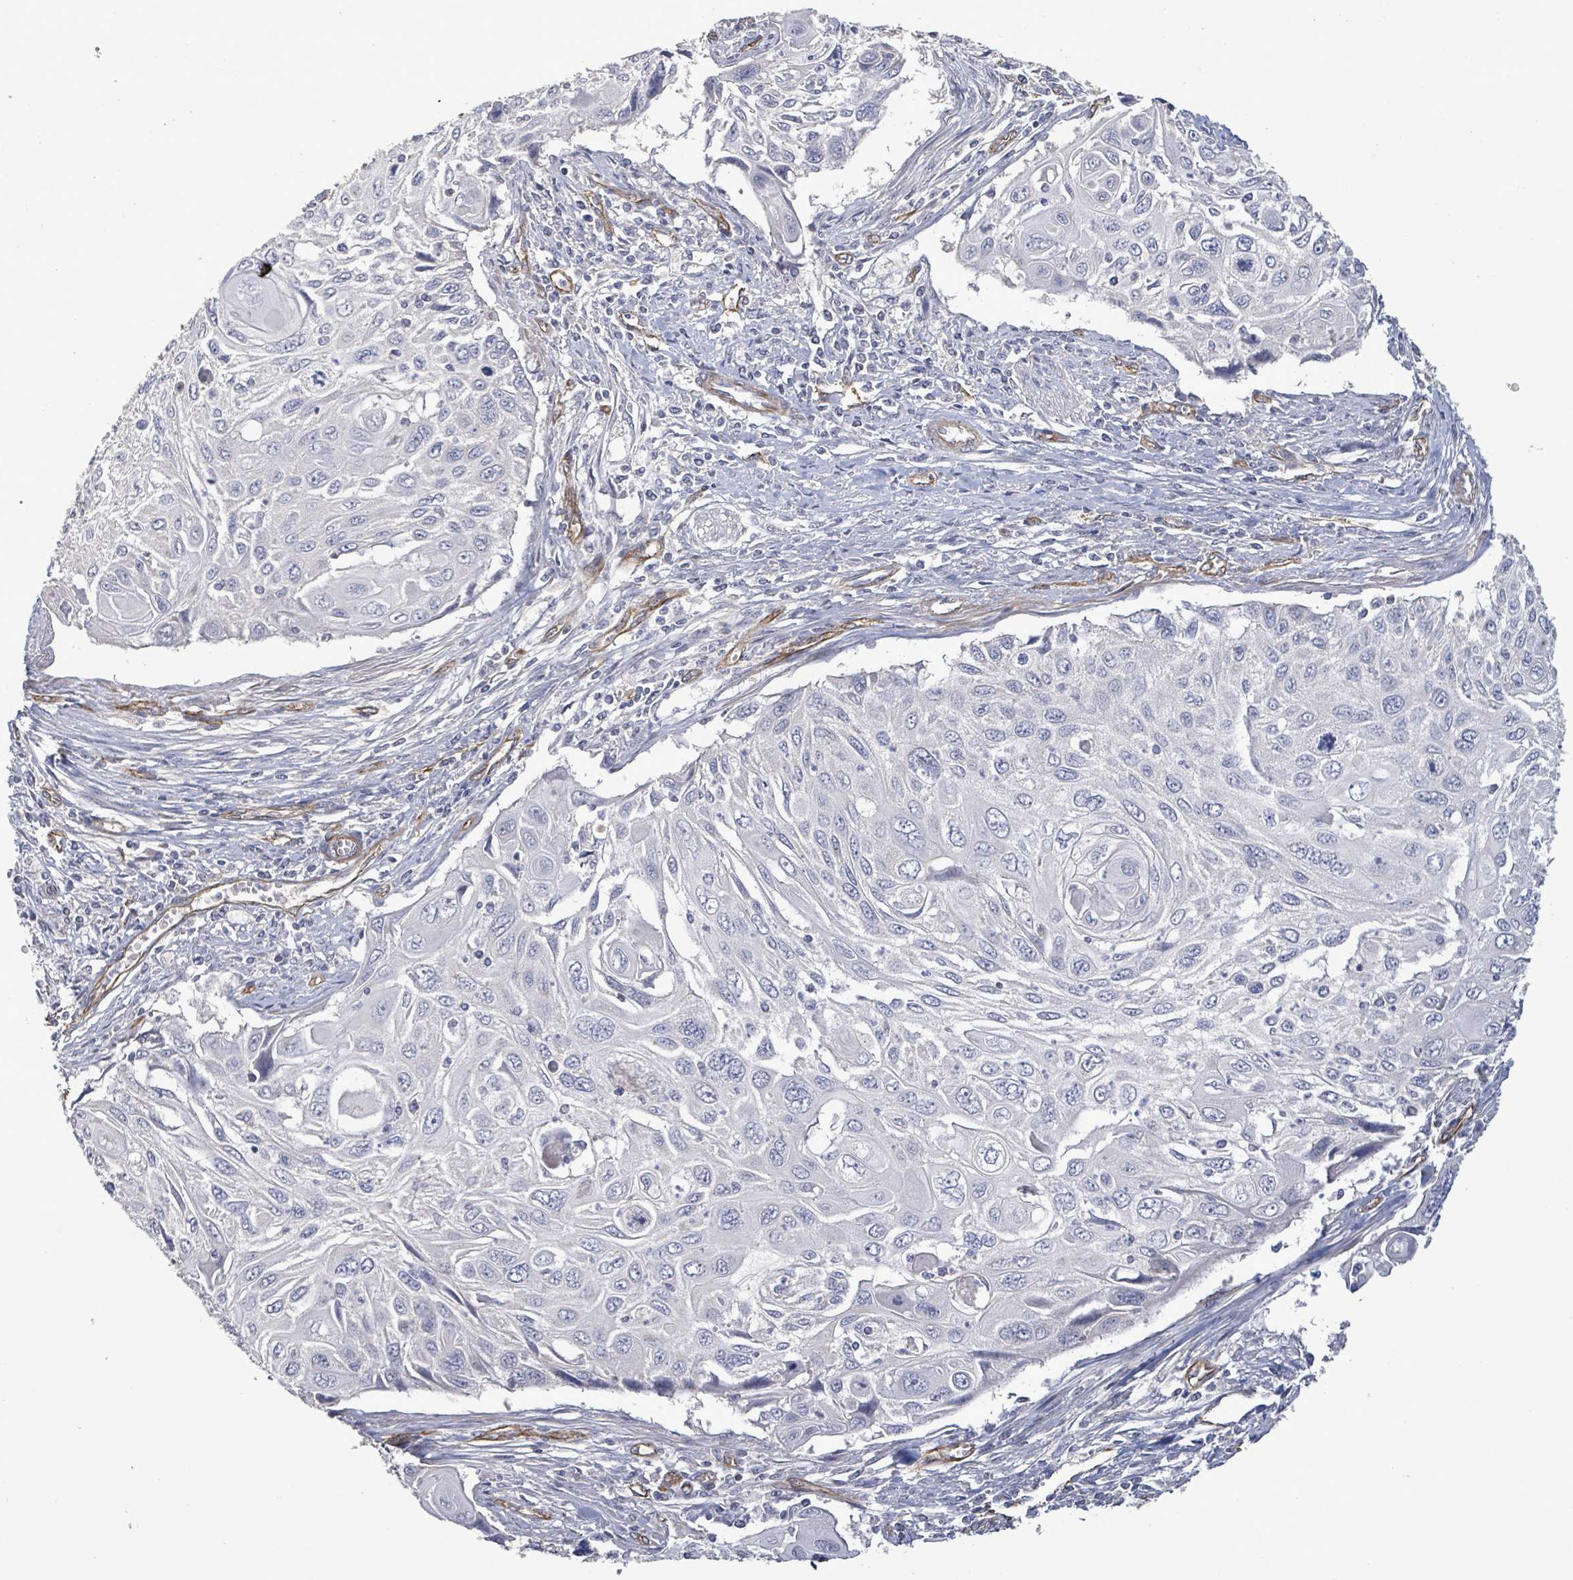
{"staining": {"intensity": "negative", "quantity": "none", "location": "none"}, "tissue": "cervical cancer", "cell_type": "Tumor cells", "image_type": "cancer", "snomed": [{"axis": "morphology", "description": "Squamous cell carcinoma, NOS"}, {"axis": "topography", "description": "Cervix"}], "caption": "High power microscopy histopathology image of an immunohistochemistry image of squamous cell carcinoma (cervical), revealing no significant staining in tumor cells. Nuclei are stained in blue.", "gene": "KANK3", "patient": {"sex": "female", "age": 70}}